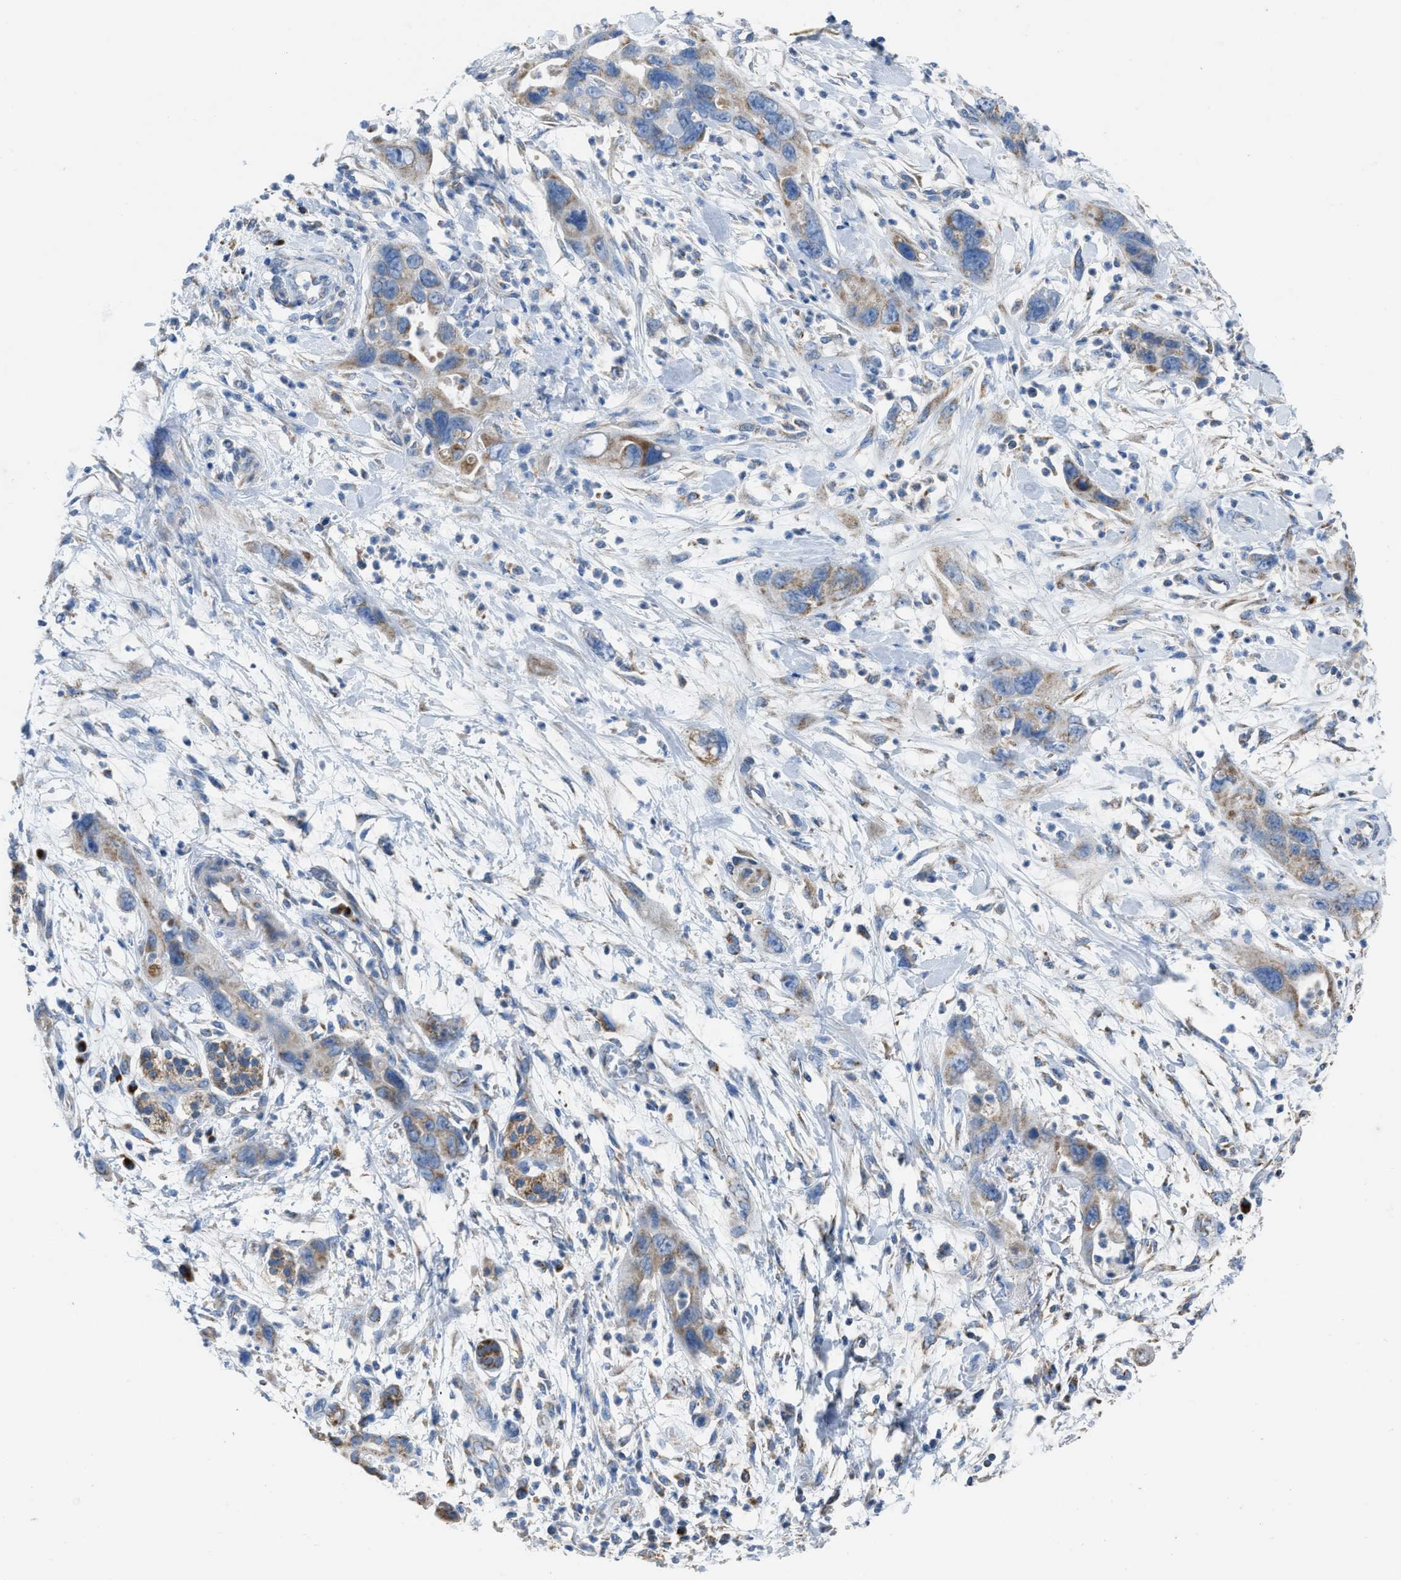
{"staining": {"intensity": "moderate", "quantity": ">75%", "location": "cytoplasmic/membranous"}, "tissue": "pancreatic cancer", "cell_type": "Tumor cells", "image_type": "cancer", "snomed": [{"axis": "morphology", "description": "Adenocarcinoma, NOS"}, {"axis": "topography", "description": "Pancreas"}], "caption": "Moderate cytoplasmic/membranous positivity is seen in approximately >75% of tumor cells in pancreatic cancer. (Stains: DAB (3,3'-diaminobenzidine) in brown, nuclei in blue, Microscopy: brightfield microscopy at high magnification).", "gene": "ETFB", "patient": {"sex": "female", "age": 70}}